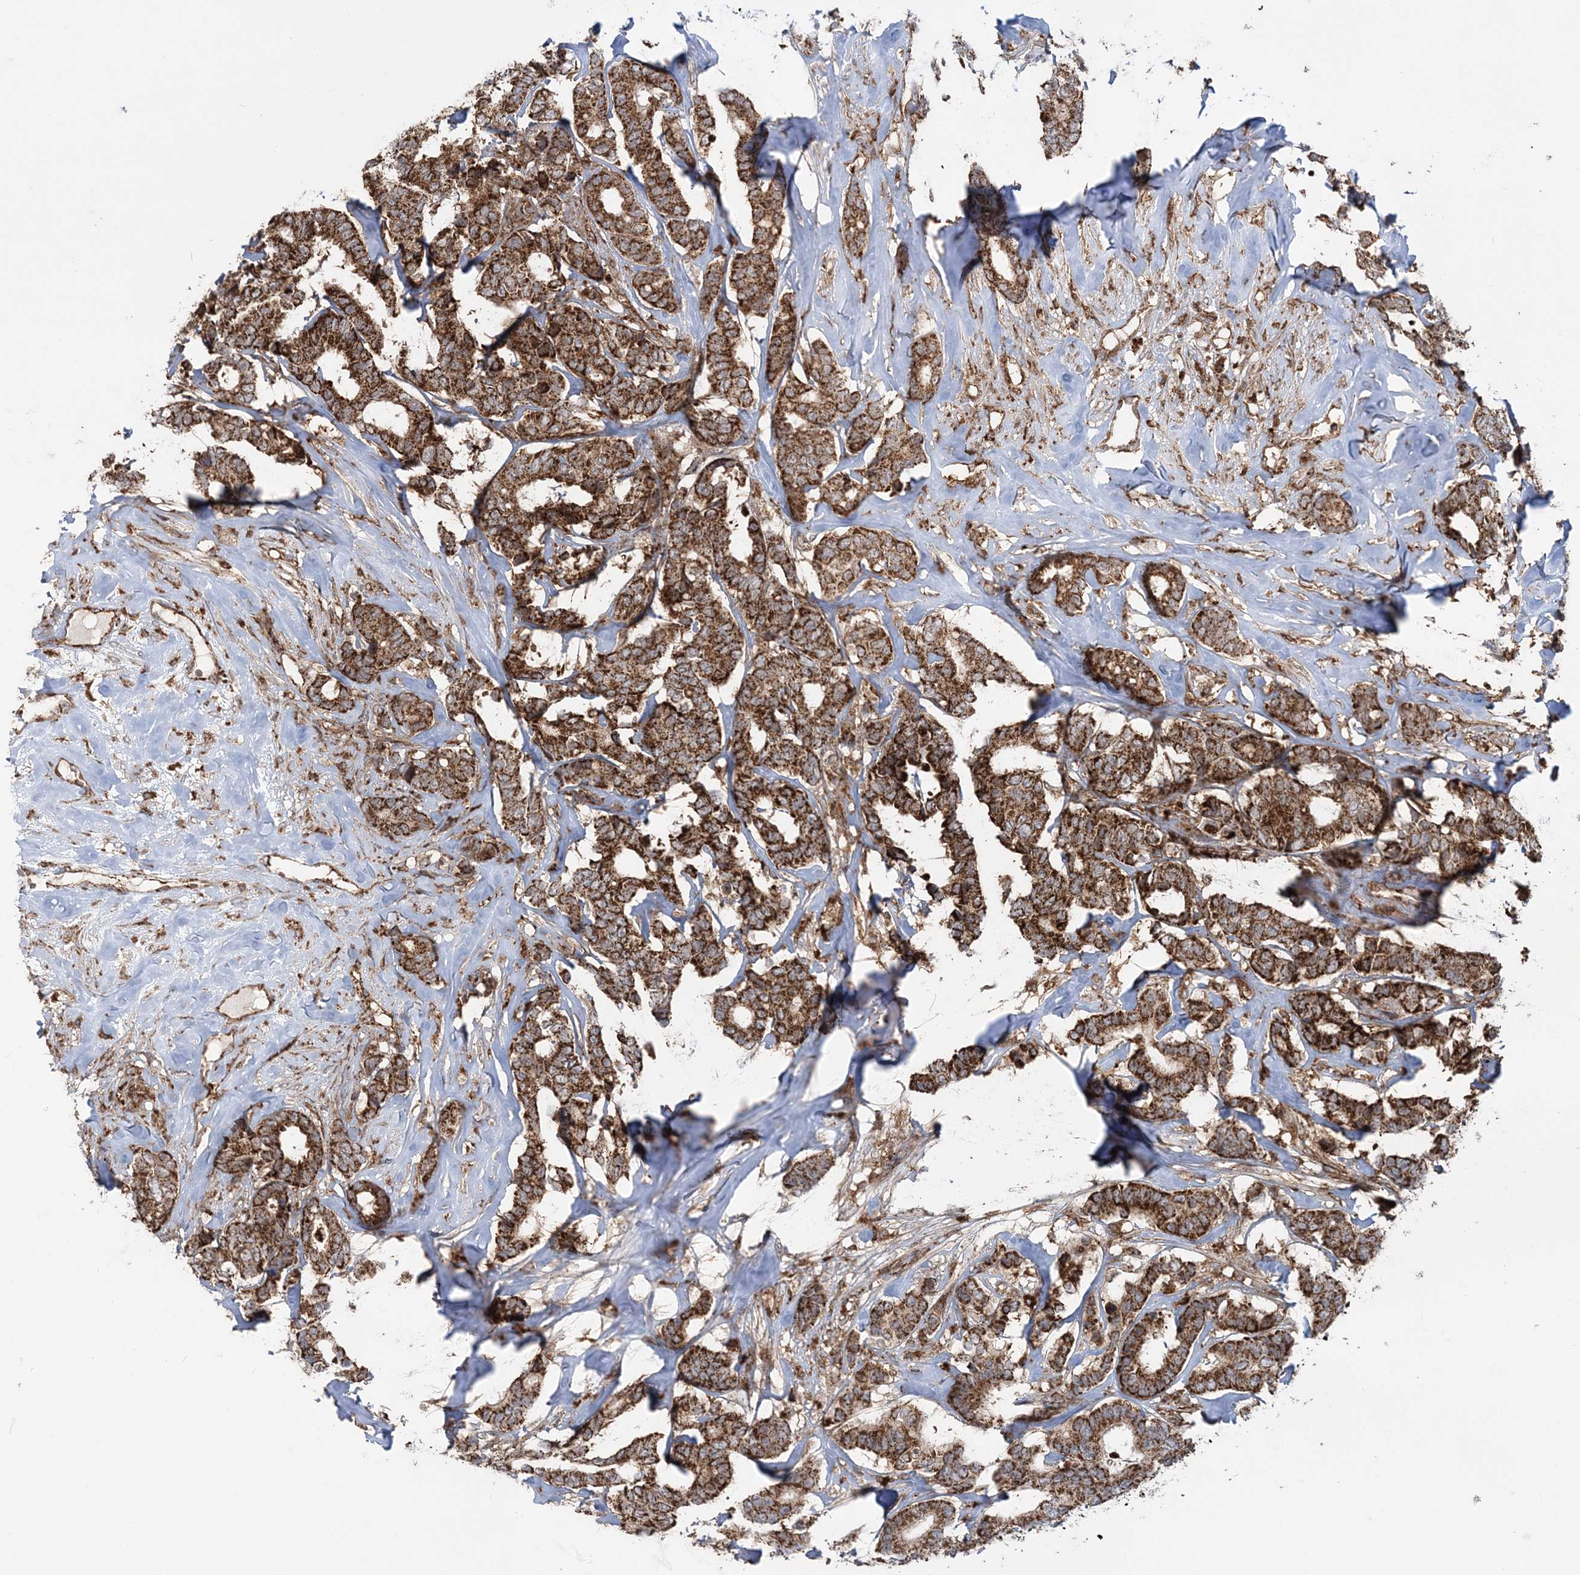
{"staining": {"intensity": "strong", "quantity": ">75%", "location": "cytoplasmic/membranous"}, "tissue": "breast cancer", "cell_type": "Tumor cells", "image_type": "cancer", "snomed": [{"axis": "morphology", "description": "Duct carcinoma"}, {"axis": "topography", "description": "Breast"}], "caption": "A photomicrograph of human intraductal carcinoma (breast) stained for a protein displays strong cytoplasmic/membranous brown staining in tumor cells.", "gene": "LRPPRC", "patient": {"sex": "female", "age": 87}}